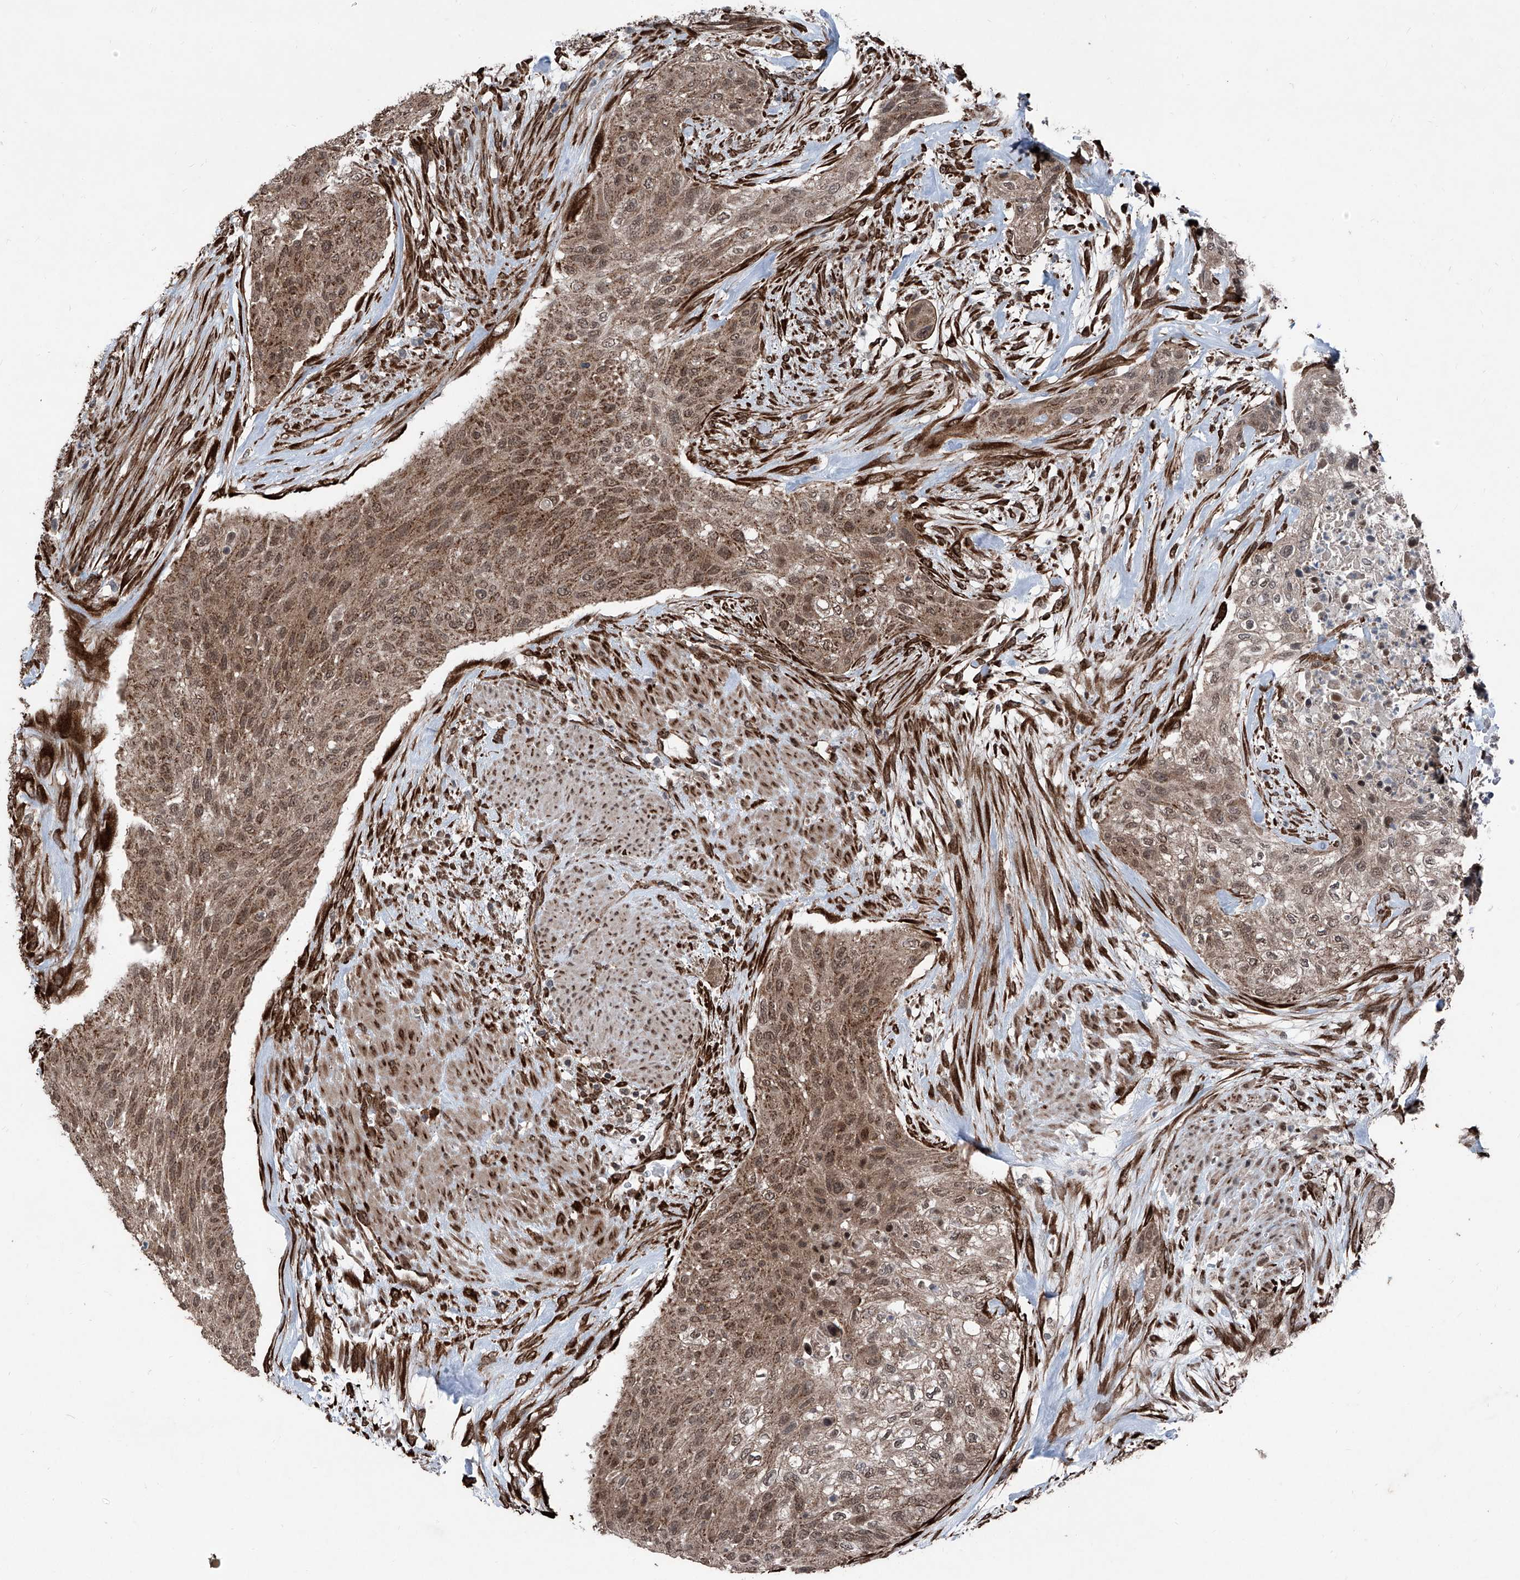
{"staining": {"intensity": "moderate", "quantity": ">75%", "location": "cytoplasmic/membranous,nuclear"}, "tissue": "urothelial cancer", "cell_type": "Tumor cells", "image_type": "cancer", "snomed": [{"axis": "morphology", "description": "Urothelial carcinoma, High grade"}, {"axis": "topography", "description": "Urinary bladder"}], "caption": "A histopathology image of urothelial cancer stained for a protein displays moderate cytoplasmic/membranous and nuclear brown staining in tumor cells.", "gene": "COA7", "patient": {"sex": "male", "age": 35}}